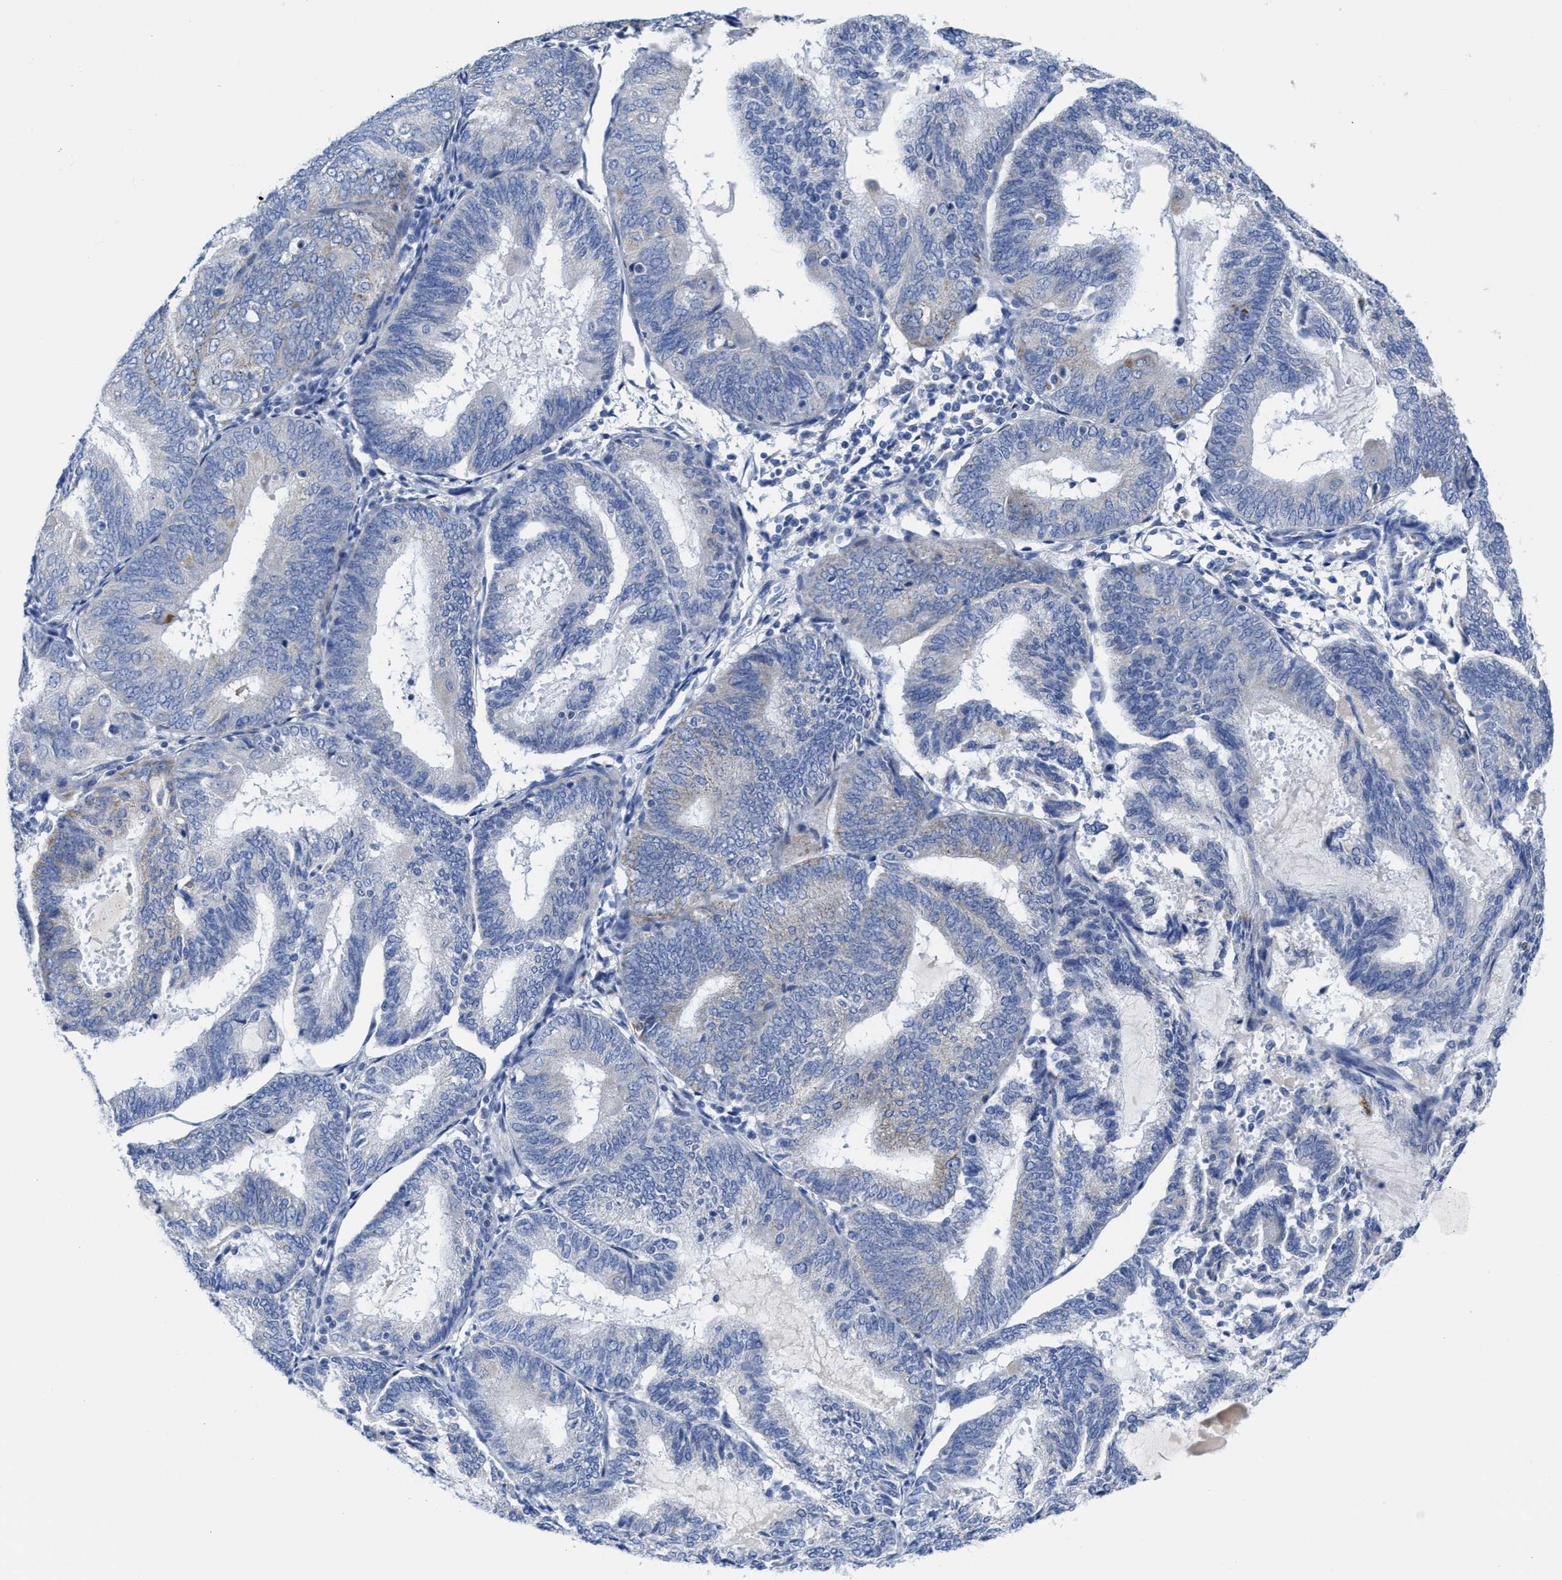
{"staining": {"intensity": "negative", "quantity": "none", "location": "none"}, "tissue": "endometrial cancer", "cell_type": "Tumor cells", "image_type": "cancer", "snomed": [{"axis": "morphology", "description": "Adenocarcinoma, NOS"}, {"axis": "topography", "description": "Endometrium"}], "caption": "The micrograph displays no staining of tumor cells in endometrial cancer. The staining was performed using DAB (3,3'-diaminobenzidine) to visualize the protein expression in brown, while the nuclei were stained in blue with hematoxylin (Magnification: 20x).", "gene": "TBRG4", "patient": {"sex": "female", "age": 81}}